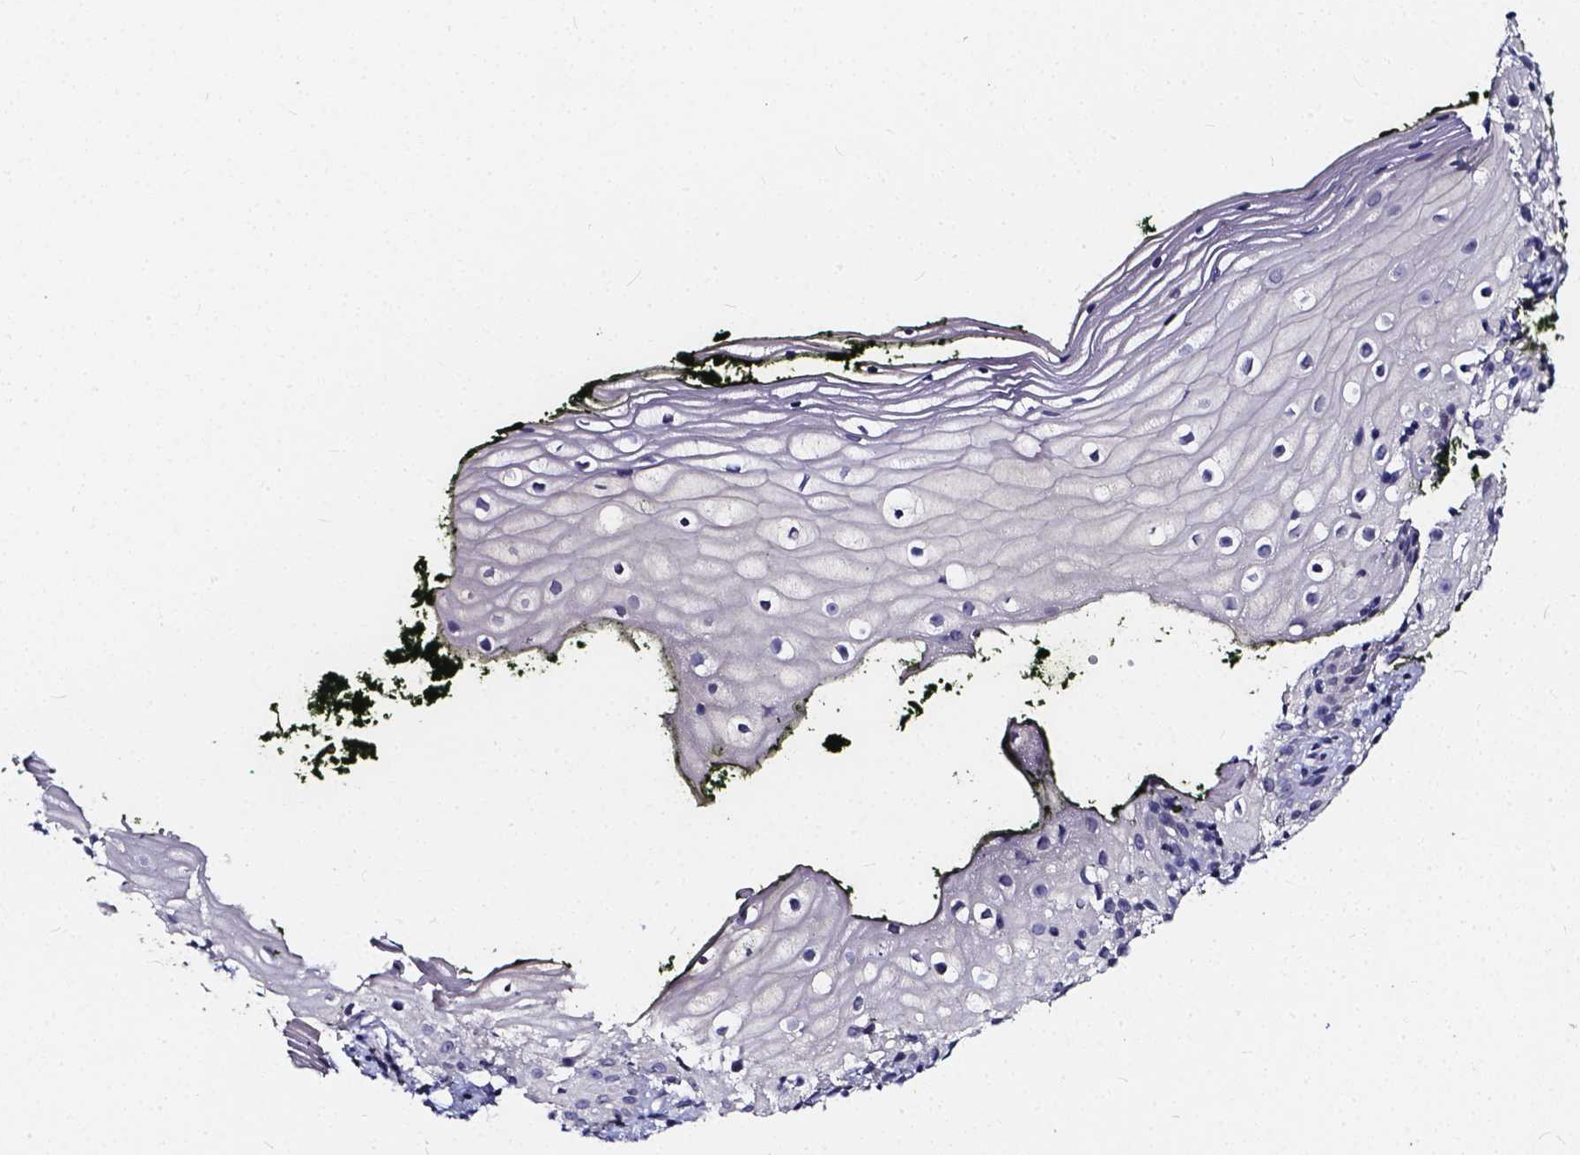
{"staining": {"intensity": "negative", "quantity": "none", "location": "none"}, "tissue": "vagina", "cell_type": "Squamous epithelial cells", "image_type": "normal", "snomed": [{"axis": "morphology", "description": "Normal tissue, NOS"}, {"axis": "topography", "description": "Vagina"}], "caption": "The image shows no staining of squamous epithelial cells in benign vagina. The staining is performed using DAB brown chromogen with nuclei counter-stained in using hematoxylin.", "gene": "SOWAHA", "patient": {"sex": "female", "age": 47}}